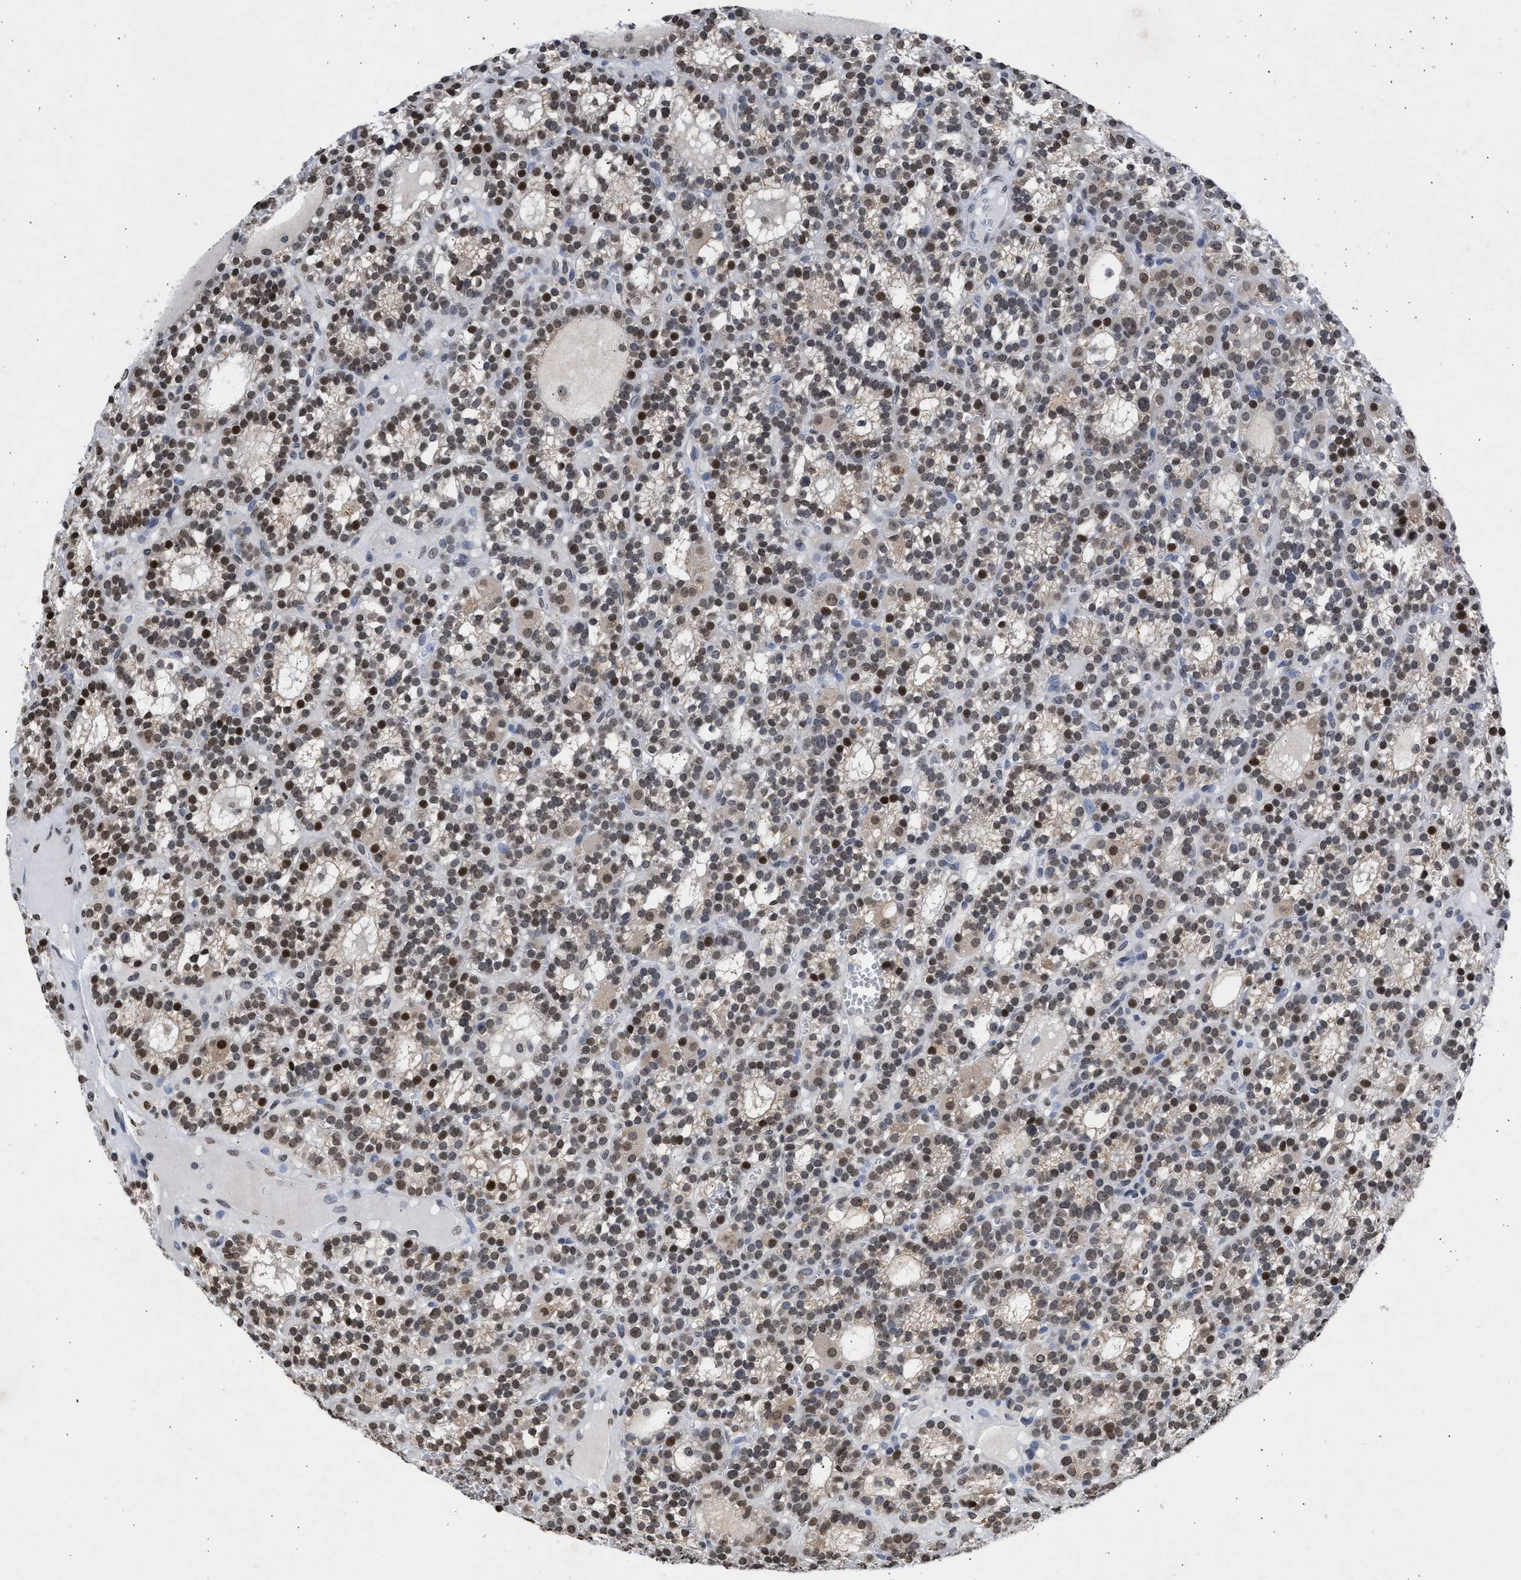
{"staining": {"intensity": "moderate", "quantity": "25%-75%", "location": "nuclear"}, "tissue": "parathyroid gland", "cell_type": "Glandular cells", "image_type": "normal", "snomed": [{"axis": "morphology", "description": "Normal tissue, NOS"}, {"axis": "morphology", "description": "Adenoma, NOS"}, {"axis": "topography", "description": "Parathyroid gland"}], "caption": "This histopathology image demonstrates IHC staining of normal parathyroid gland, with medium moderate nuclear expression in about 25%-75% of glandular cells.", "gene": "NUP35", "patient": {"sex": "female", "age": 58}}